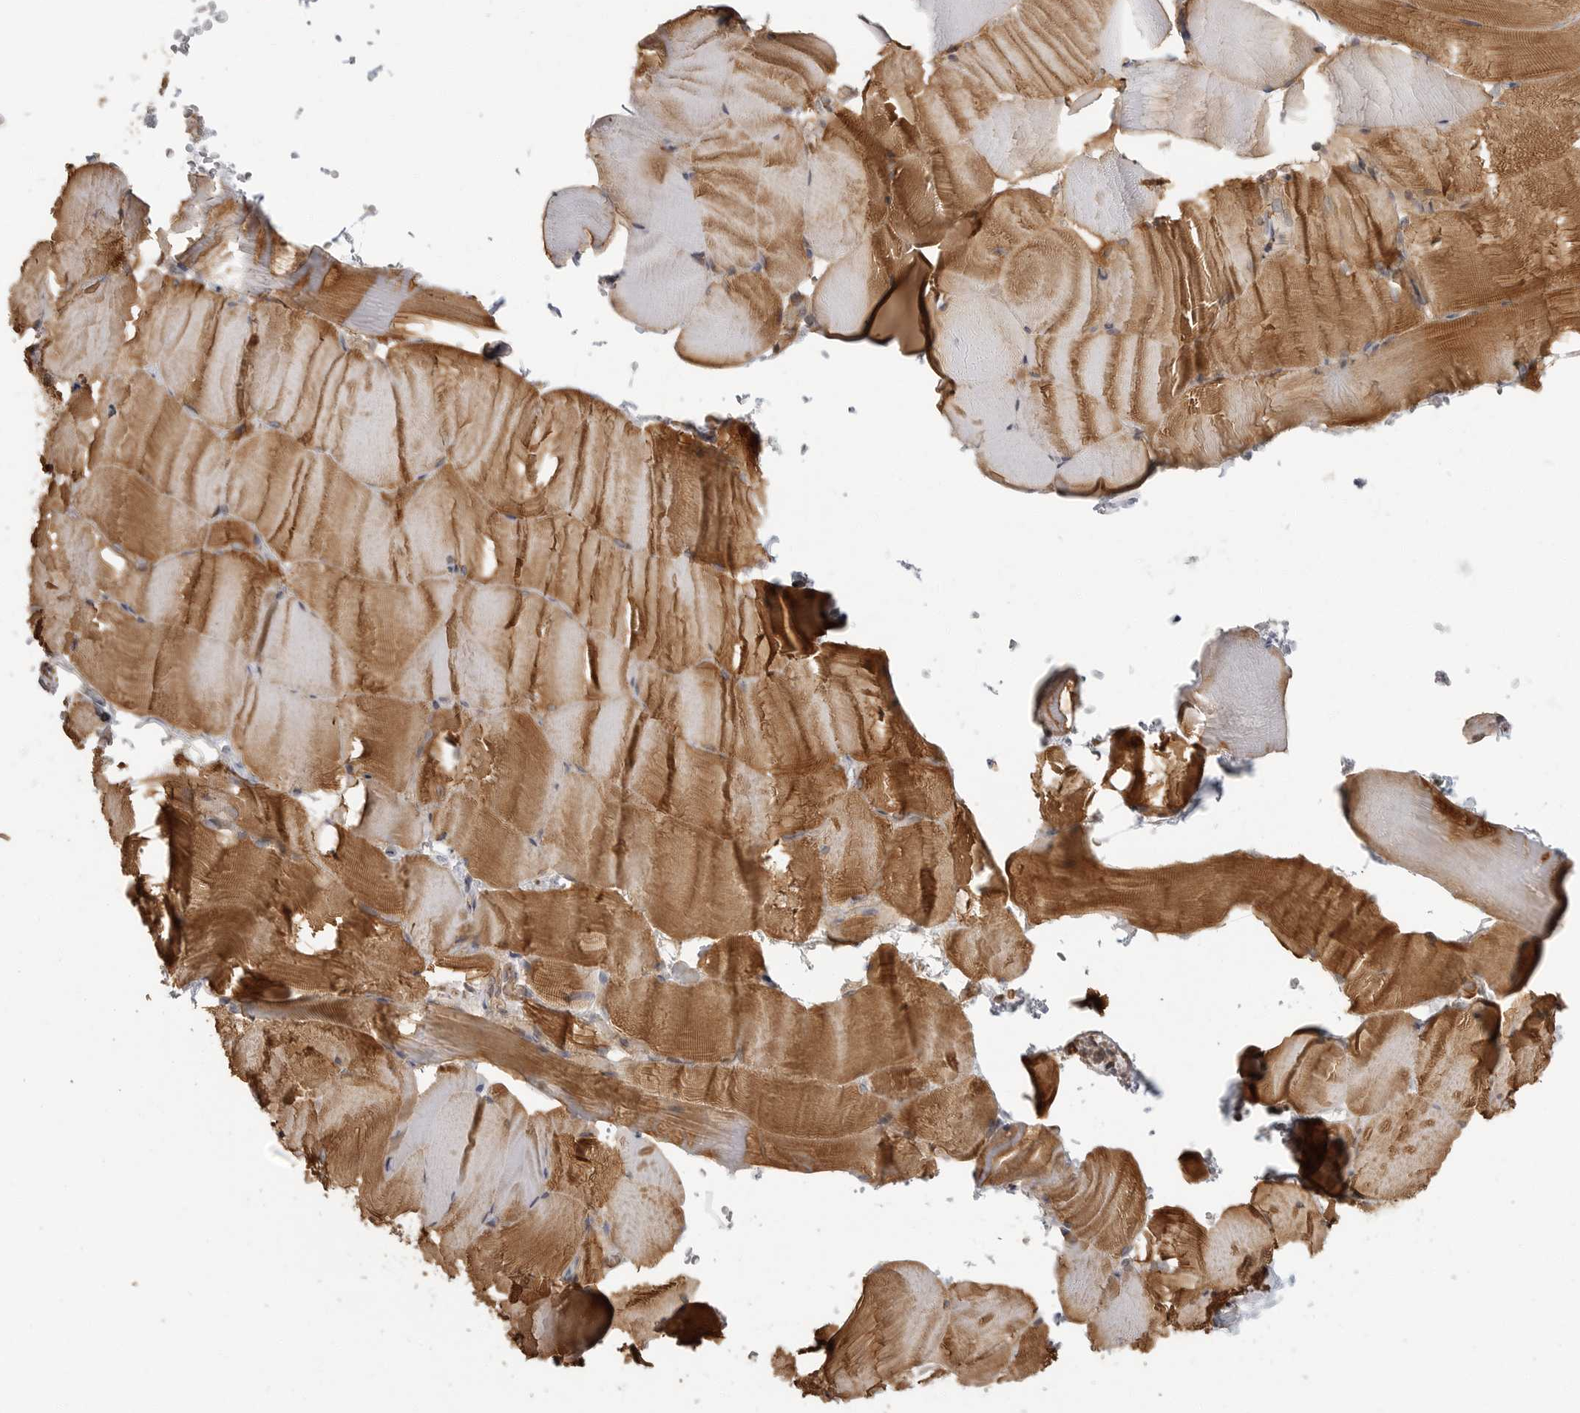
{"staining": {"intensity": "moderate", "quantity": ">75%", "location": "cytoplasmic/membranous"}, "tissue": "skeletal muscle", "cell_type": "Myocytes", "image_type": "normal", "snomed": [{"axis": "morphology", "description": "Normal tissue, NOS"}, {"axis": "topography", "description": "Skeletal muscle"}, {"axis": "topography", "description": "Parathyroid gland"}], "caption": "The photomicrograph shows staining of normal skeletal muscle, revealing moderate cytoplasmic/membranous protein staining (brown color) within myocytes.", "gene": "ERN1", "patient": {"sex": "female", "age": 37}}